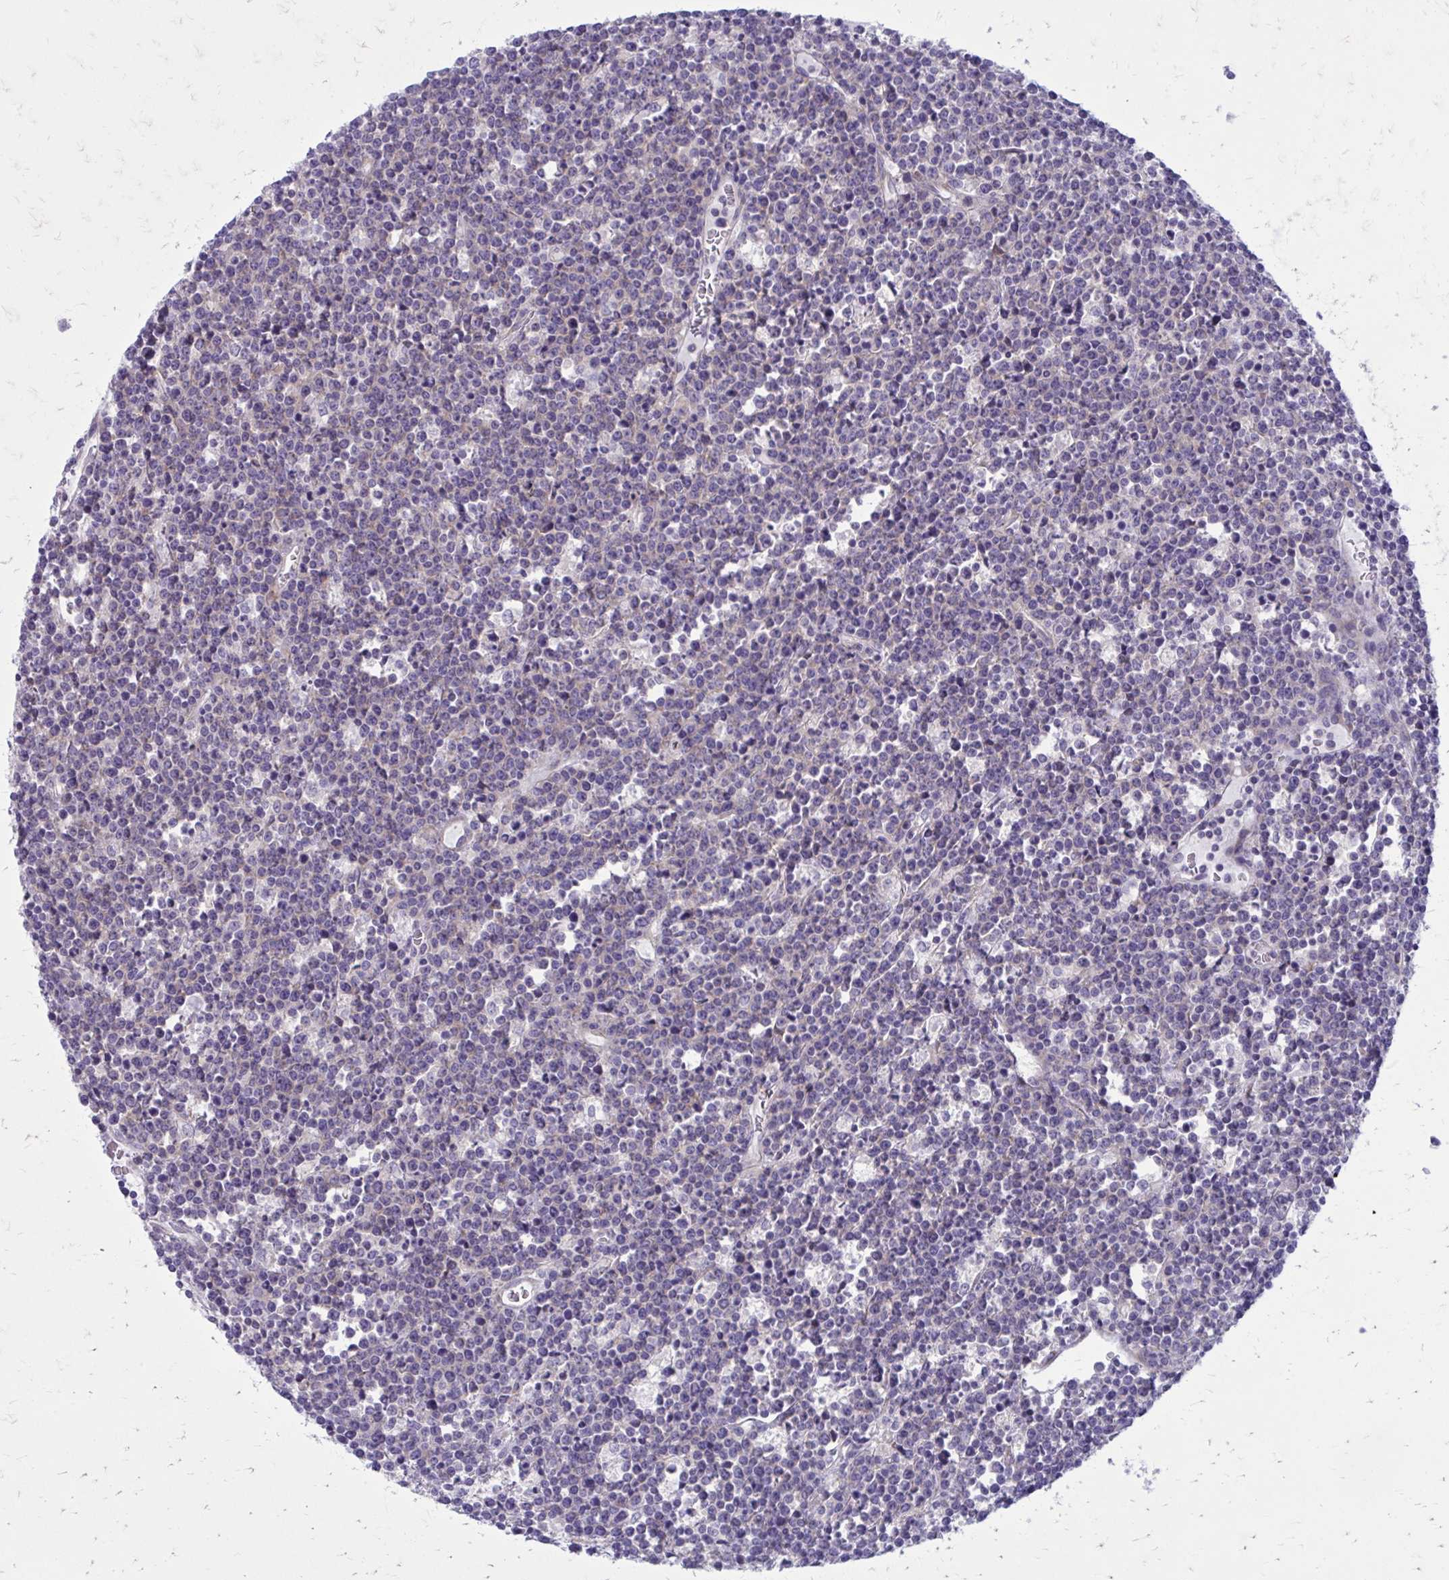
{"staining": {"intensity": "negative", "quantity": "none", "location": "none"}, "tissue": "lymphoma", "cell_type": "Tumor cells", "image_type": "cancer", "snomed": [{"axis": "morphology", "description": "Malignant lymphoma, non-Hodgkin's type, High grade"}, {"axis": "topography", "description": "Ovary"}], "caption": "DAB immunohistochemical staining of human lymphoma demonstrates no significant staining in tumor cells.", "gene": "GIGYF2", "patient": {"sex": "female", "age": 56}}